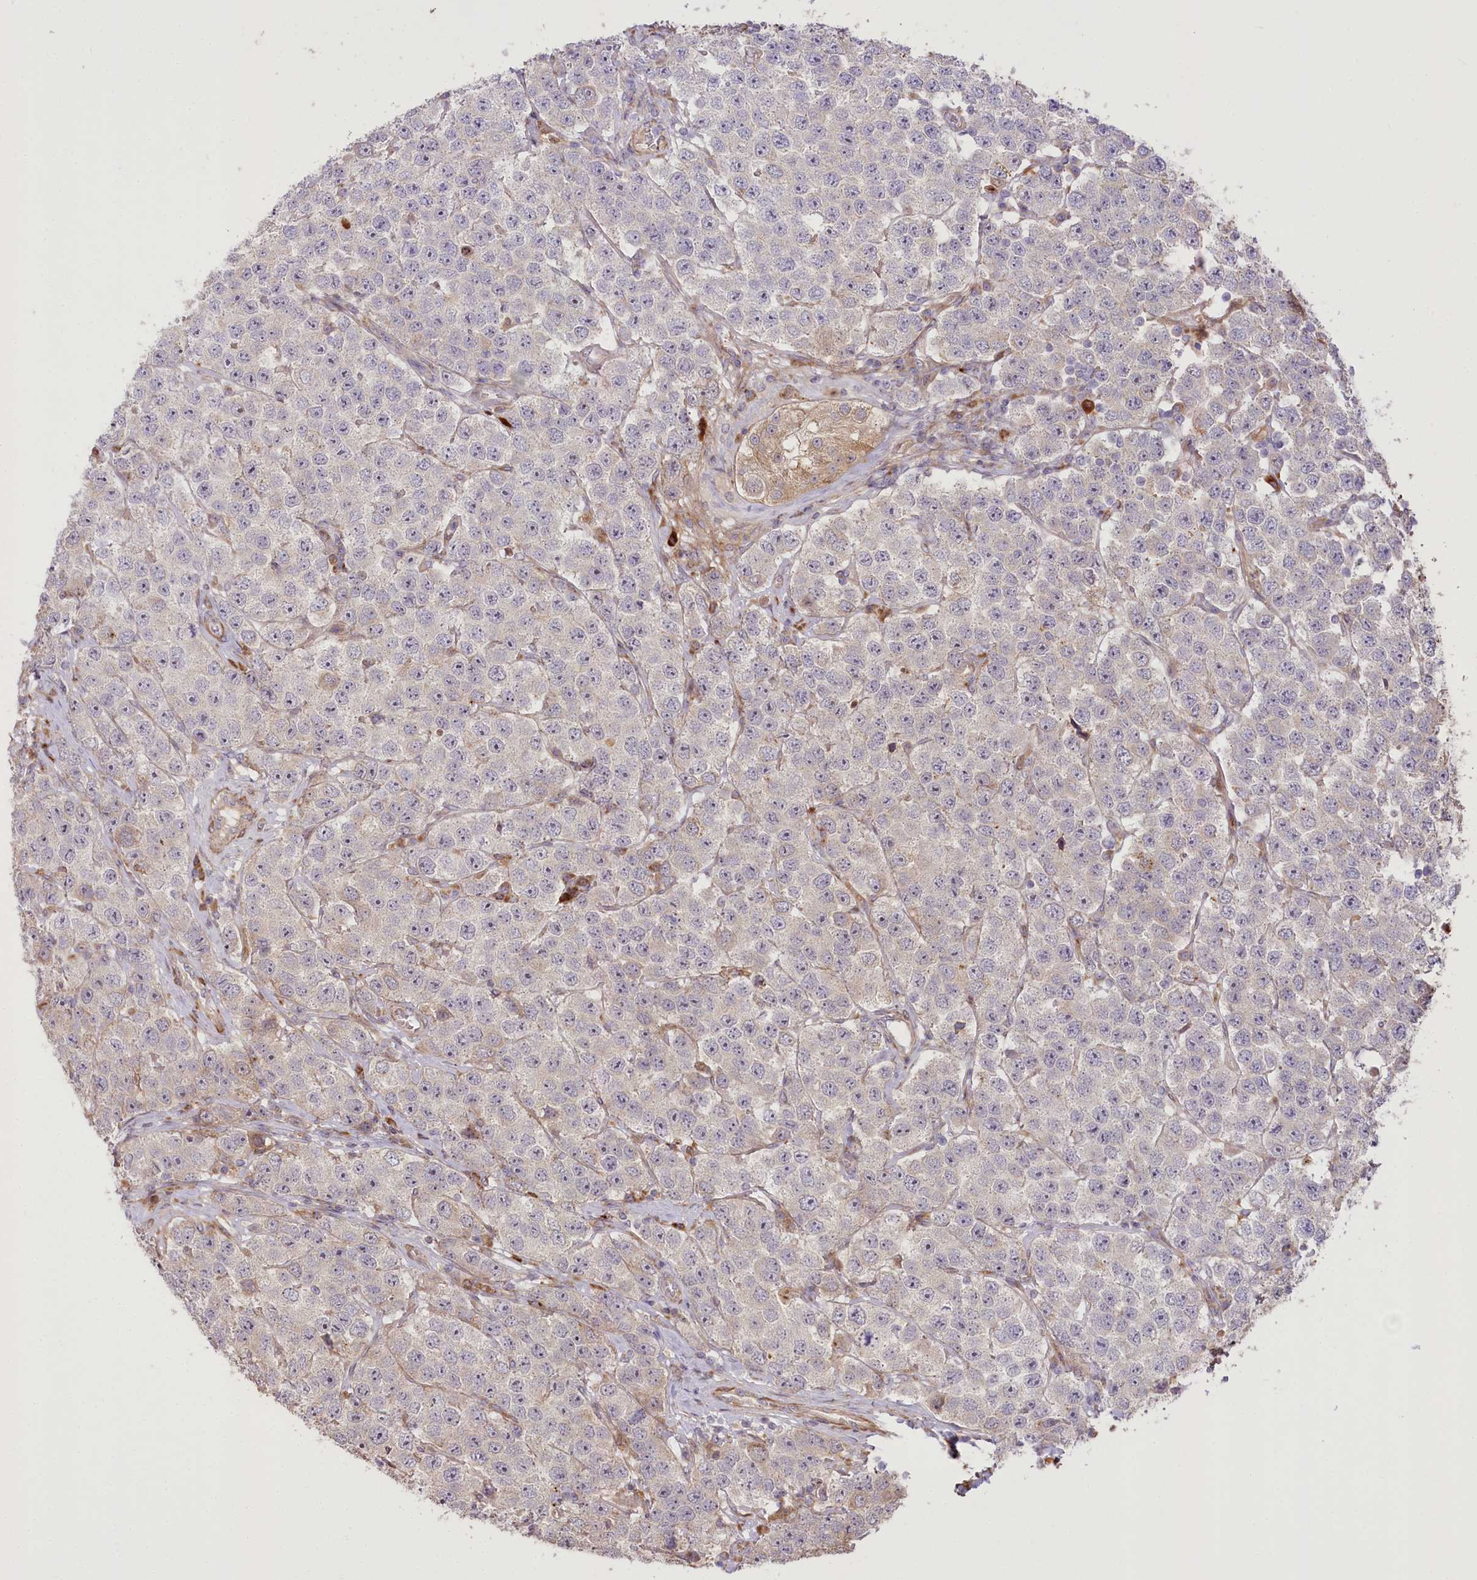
{"staining": {"intensity": "negative", "quantity": "none", "location": "none"}, "tissue": "testis cancer", "cell_type": "Tumor cells", "image_type": "cancer", "snomed": [{"axis": "morphology", "description": "Seminoma, NOS"}, {"axis": "topography", "description": "Testis"}], "caption": "Immunohistochemistry micrograph of human seminoma (testis) stained for a protein (brown), which reveals no expression in tumor cells.", "gene": "RNF24", "patient": {"sex": "male", "age": 28}}